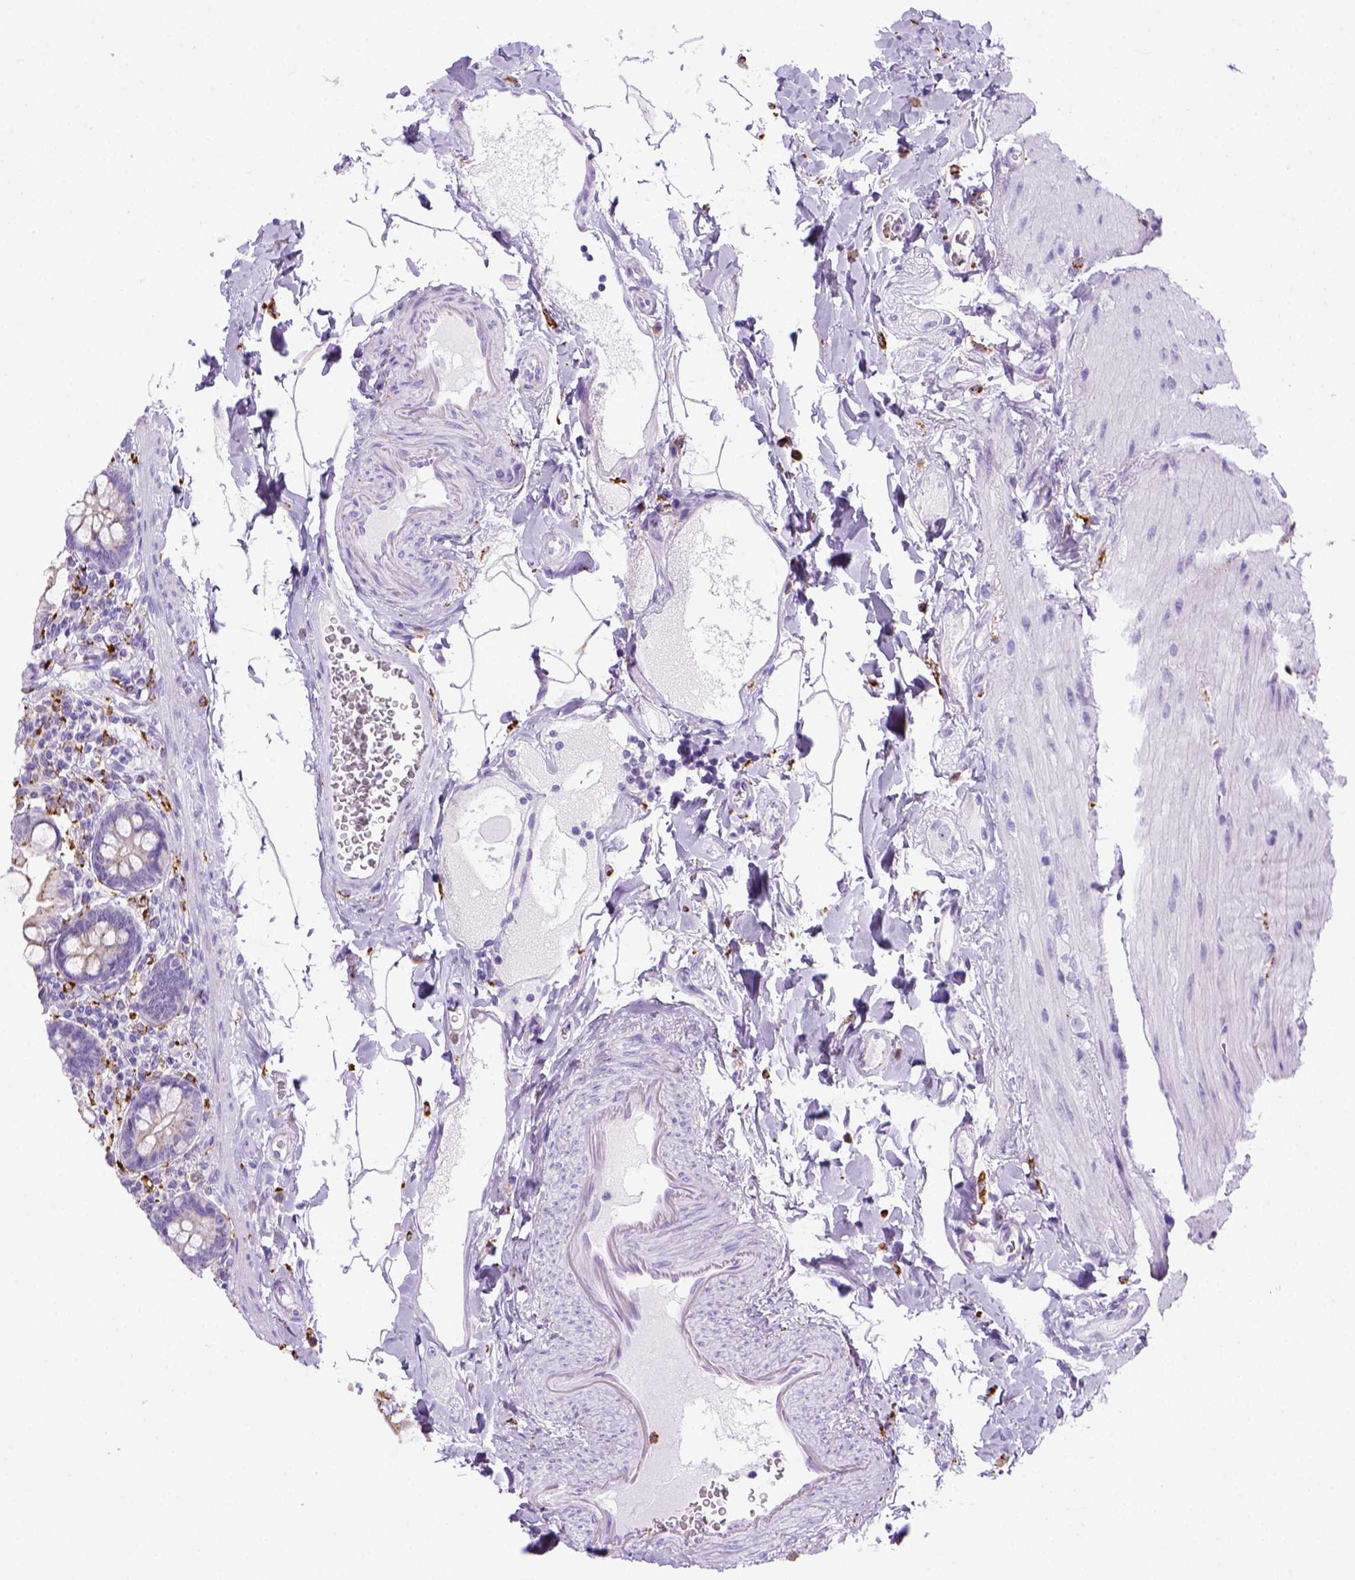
{"staining": {"intensity": "moderate", "quantity": "25%-75%", "location": "cytoplasmic/membranous"}, "tissue": "small intestine", "cell_type": "Glandular cells", "image_type": "normal", "snomed": [{"axis": "morphology", "description": "Normal tissue, NOS"}, {"axis": "topography", "description": "Small intestine"}], "caption": "Immunohistochemistry (IHC) micrograph of unremarkable small intestine stained for a protein (brown), which exhibits medium levels of moderate cytoplasmic/membranous positivity in about 25%-75% of glandular cells.", "gene": "CD68", "patient": {"sex": "female", "age": 56}}